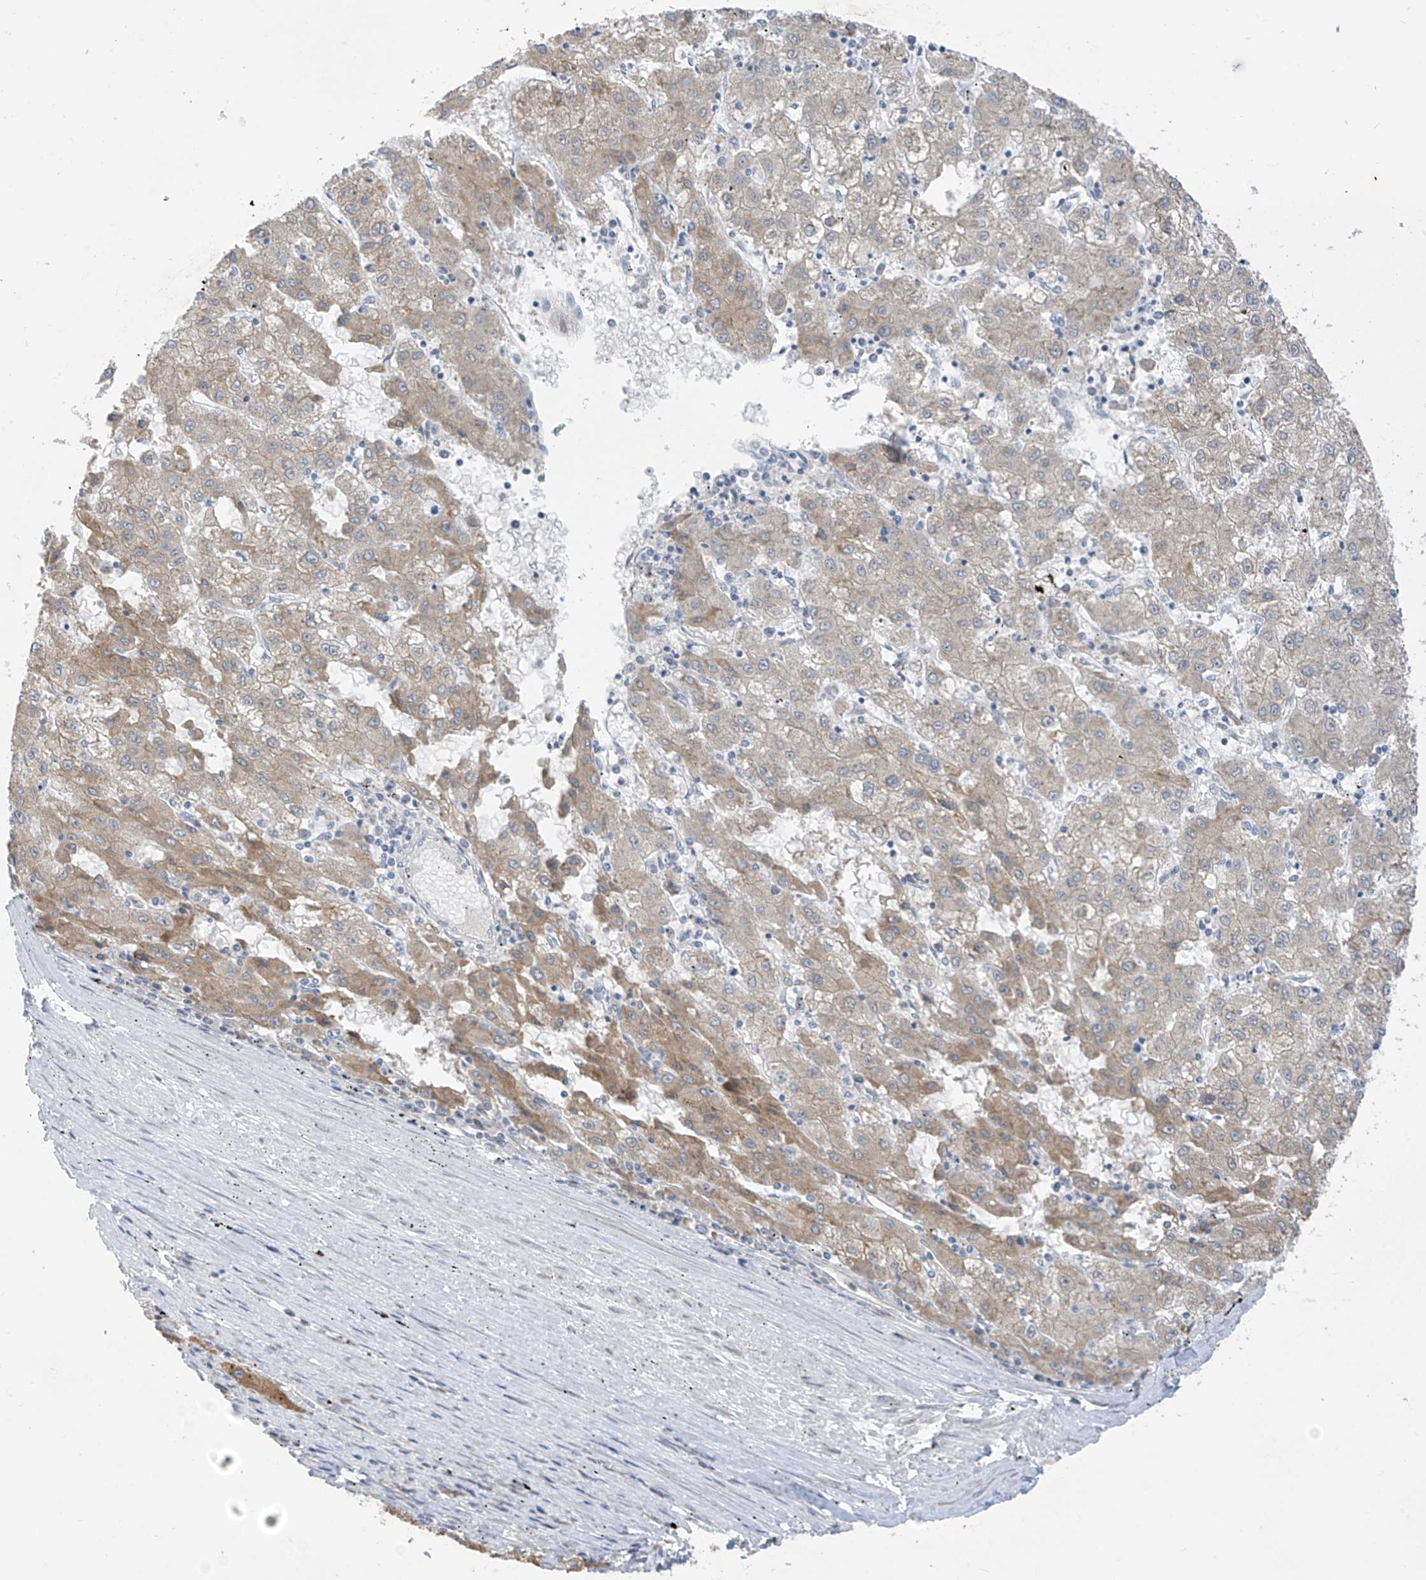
{"staining": {"intensity": "weak", "quantity": "25%-75%", "location": "cytoplasmic/membranous"}, "tissue": "liver cancer", "cell_type": "Tumor cells", "image_type": "cancer", "snomed": [{"axis": "morphology", "description": "Carcinoma, Hepatocellular, NOS"}, {"axis": "topography", "description": "Liver"}], "caption": "Liver cancer (hepatocellular carcinoma) stained with immunohistochemistry exhibits weak cytoplasmic/membranous expression in approximately 25%-75% of tumor cells.", "gene": "CYP4V2", "patient": {"sex": "male", "age": 72}}